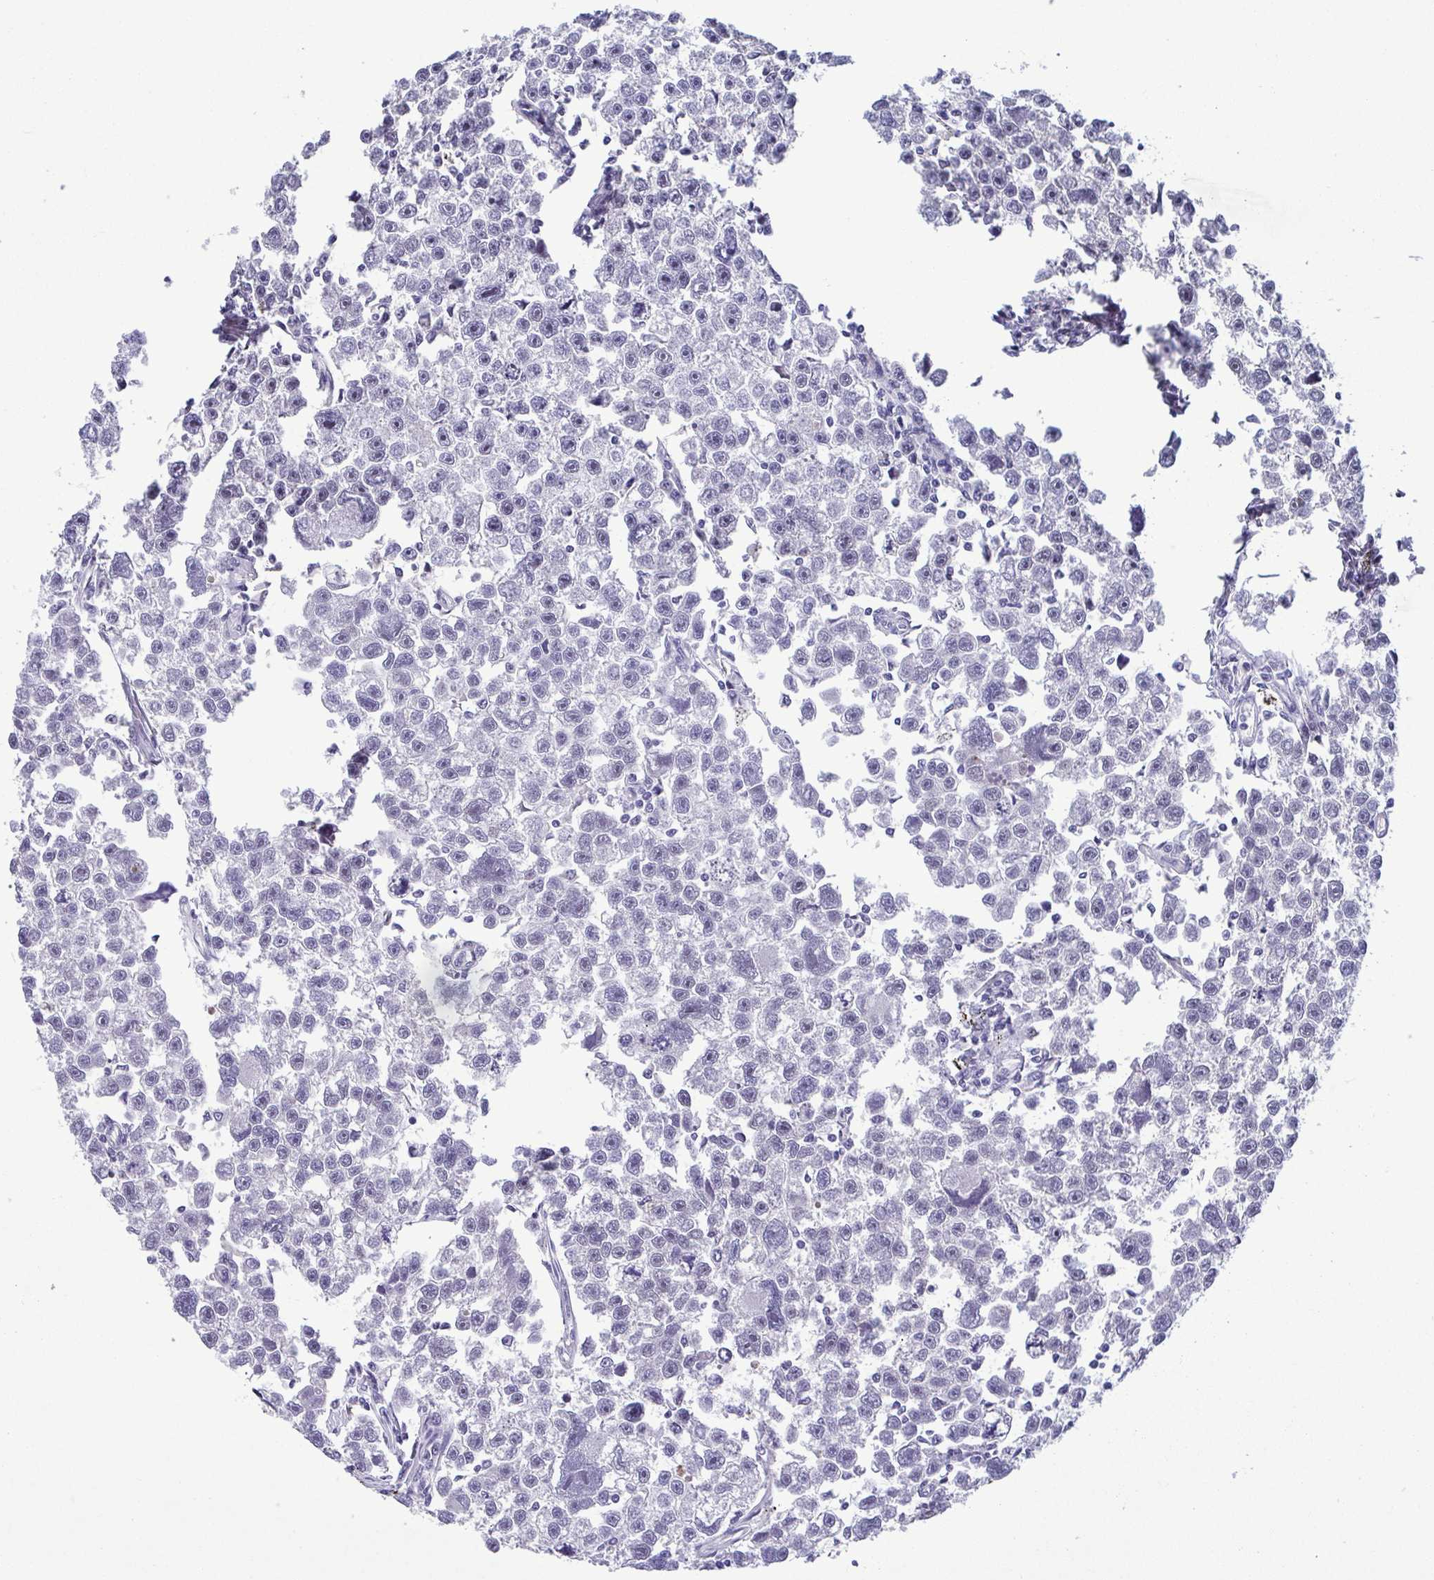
{"staining": {"intensity": "negative", "quantity": "none", "location": "none"}, "tissue": "testis cancer", "cell_type": "Tumor cells", "image_type": "cancer", "snomed": [{"axis": "morphology", "description": "Seminoma, NOS"}, {"axis": "topography", "description": "Testis"}], "caption": "A histopathology image of testis cancer (seminoma) stained for a protein exhibits no brown staining in tumor cells. (Brightfield microscopy of DAB (3,3'-diaminobenzidine) IHC at high magnification).", "gene": "TIPIN", "patient": {"sex": "male", "age": 26}}